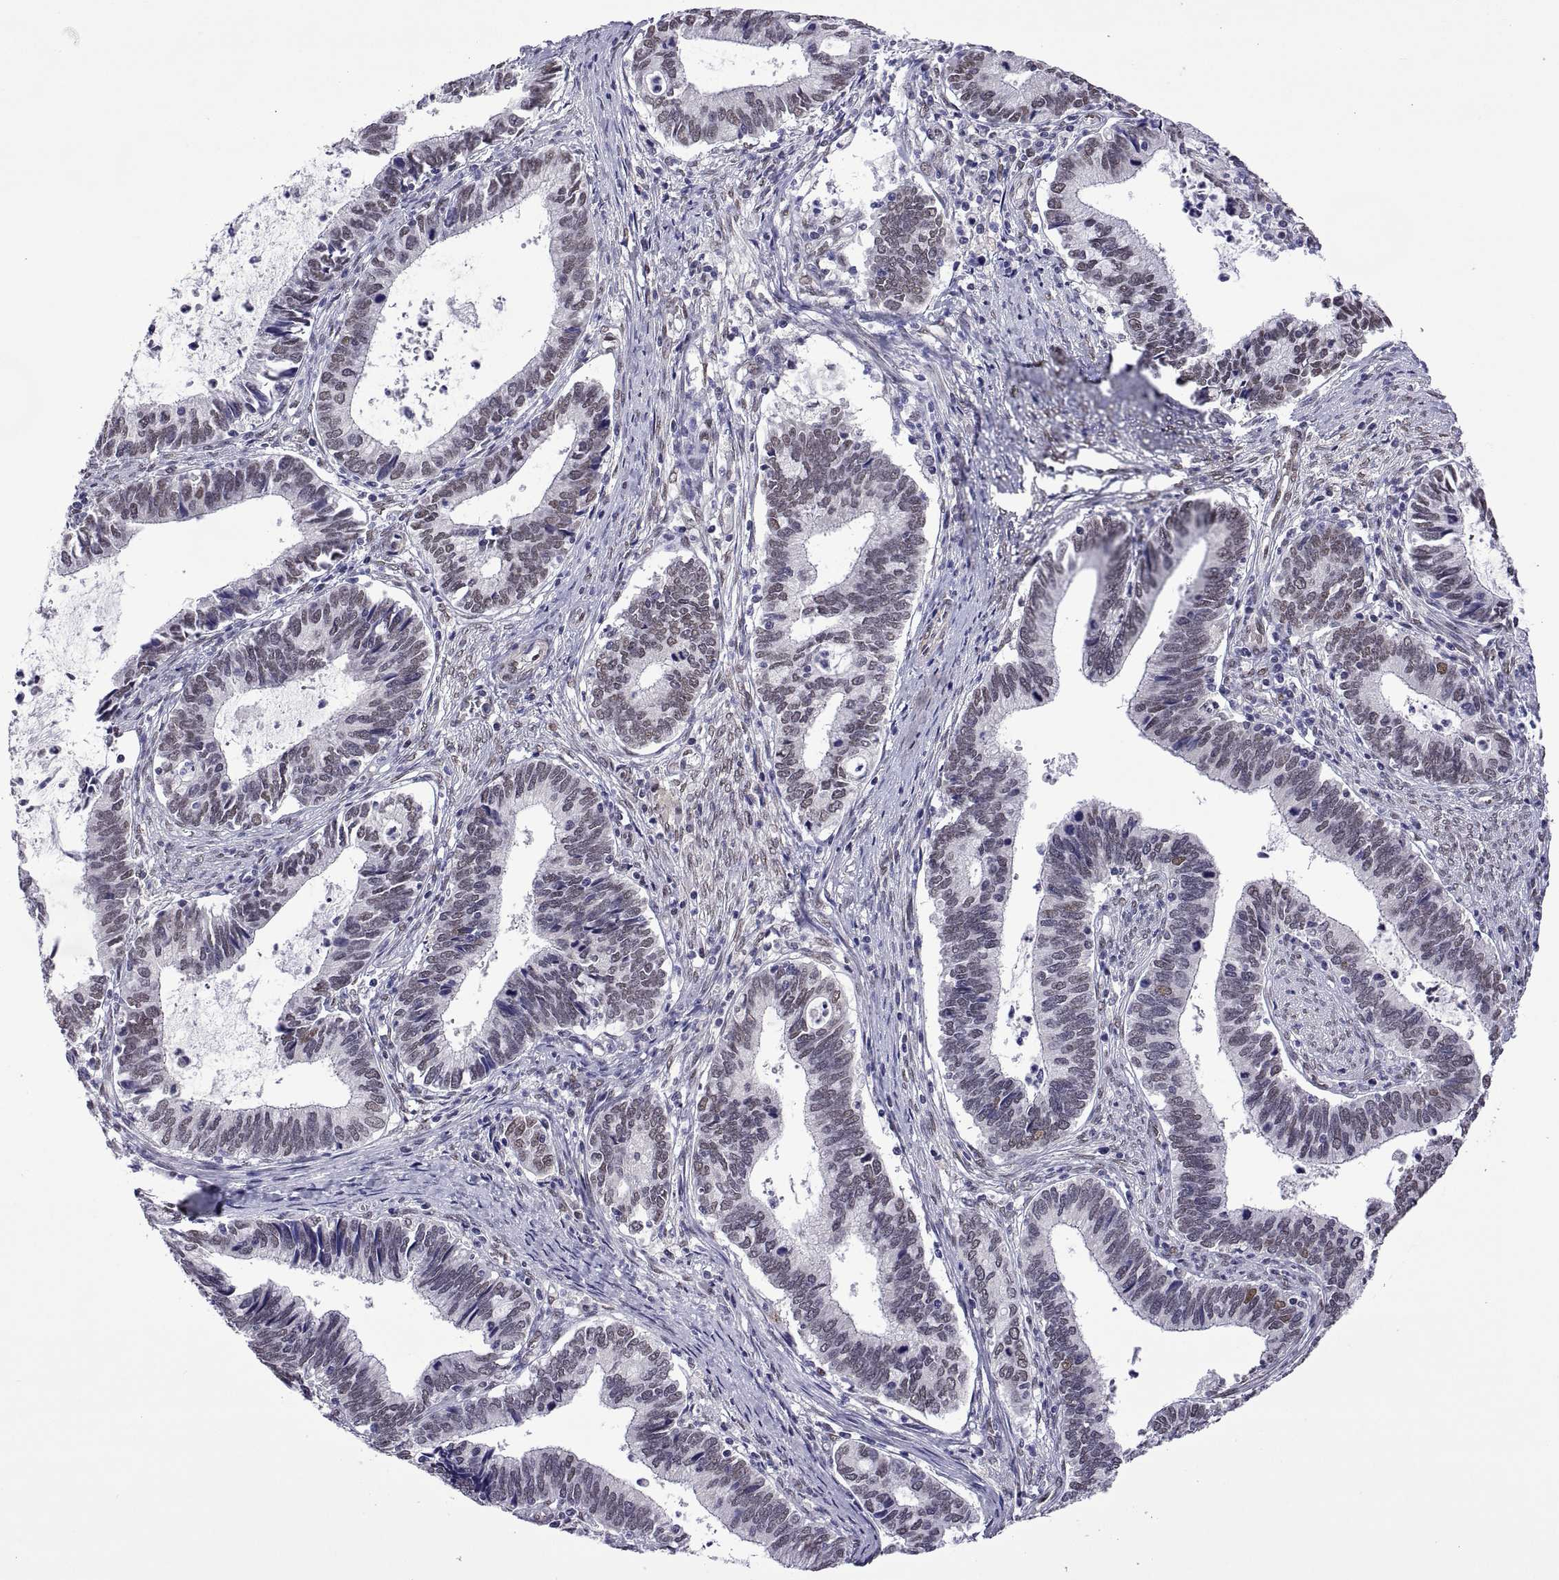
{"staining": {"intensity": "weak", "quantity": "25%-75%", "location": "nuclear"}, "tissue": "cervical cancer", "cell_type": "Tumor cells", "image_type": "cancer", "snomed": [{"axis": "morphology", "description": "Adenocarcinoma, NOS"}, {"axis": "topography", "description": "Cervix"}], "caption": "Adenocarcinoma (cervical) was stained to show a protein in brown. There is low levels of weak nuclear staining in about 25%-75% of tumor cells.", "gene": "NR4A1", "patient": {"sex": "female", "age": 42}}